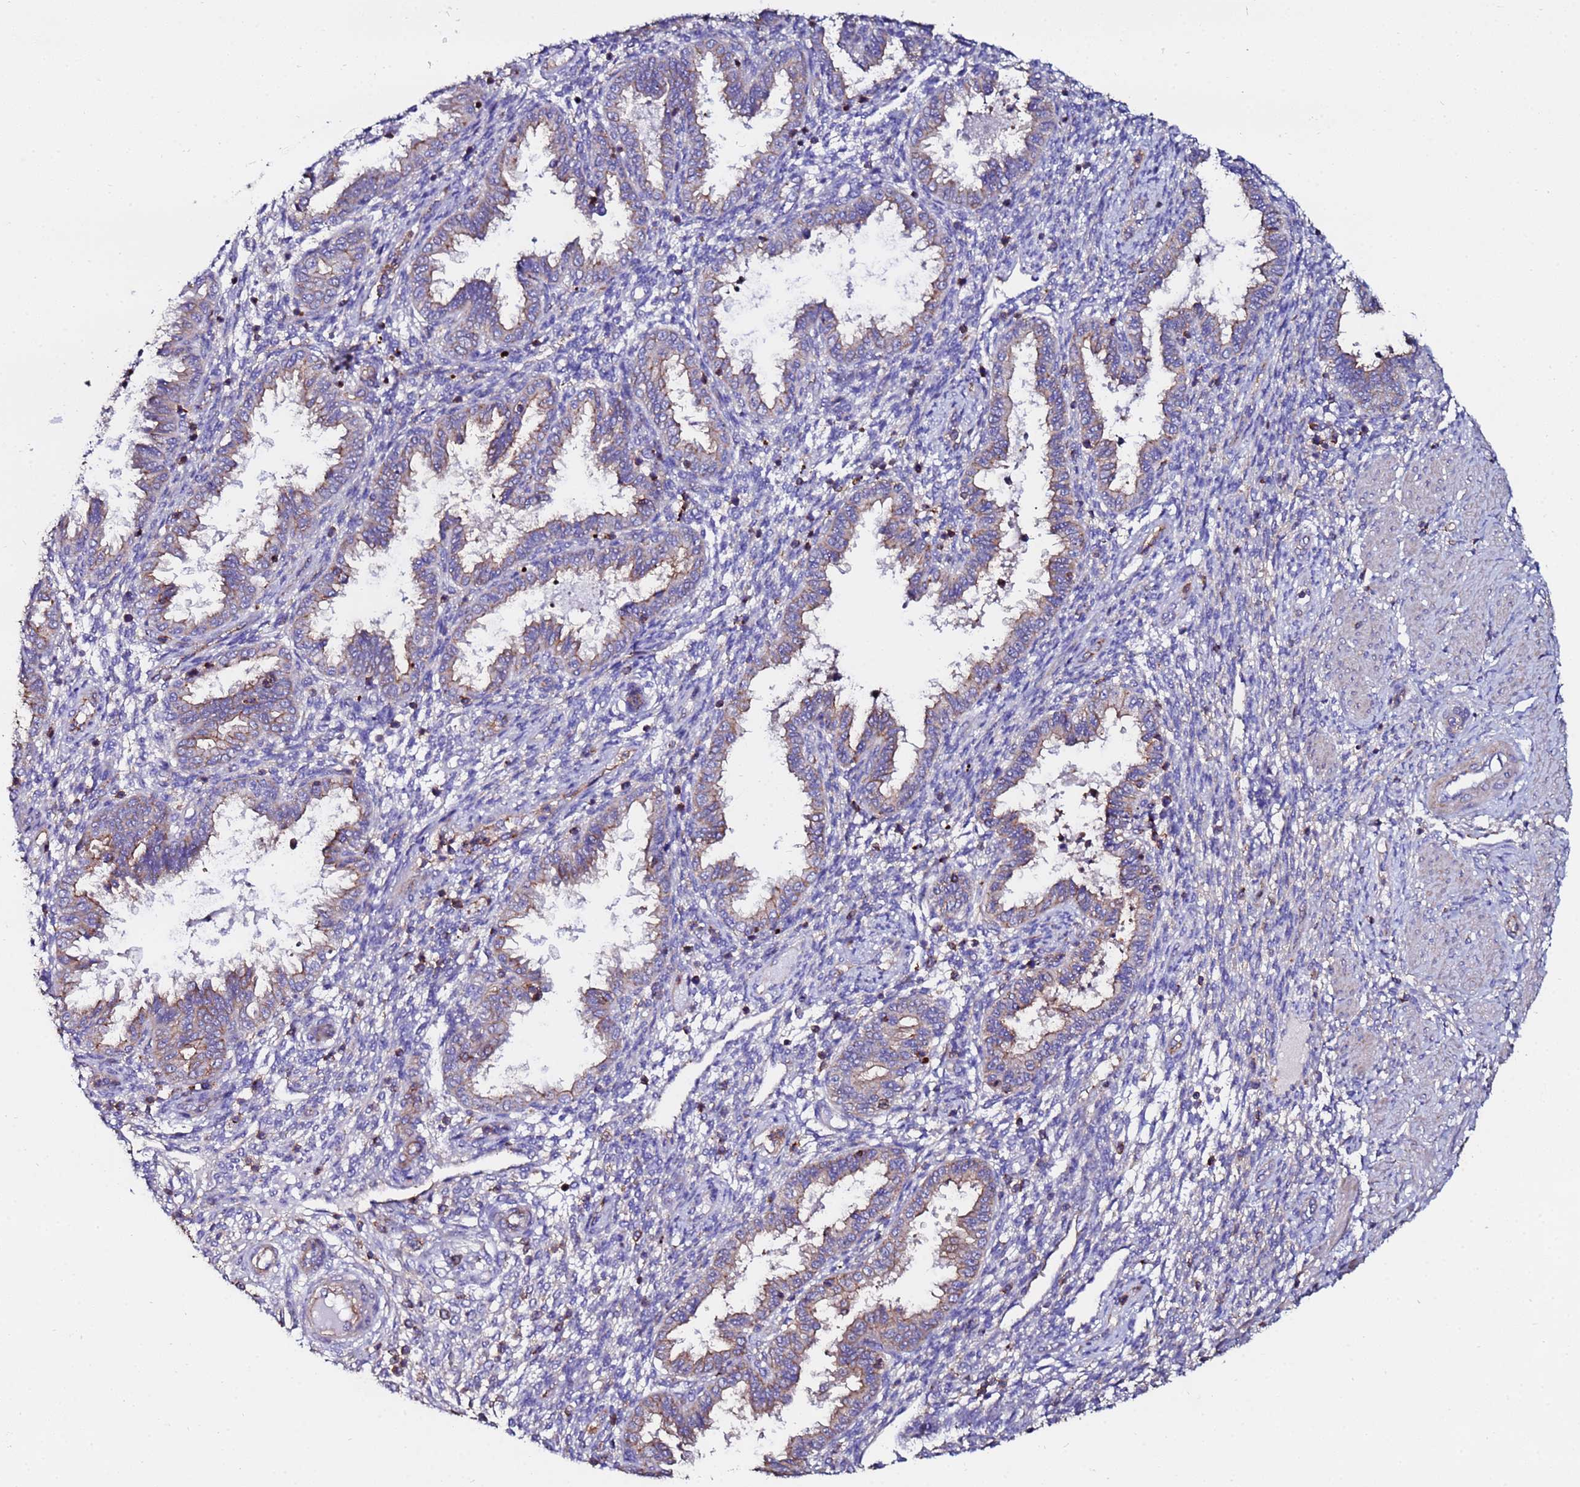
{"staining": {"intensity": "negative", "quantity": "none", "location": "none"}, "tissue": "endometrium", "cell_type": "Cells in endometrial stroma", "image_type": "normal", "snomed": [{"axis": "morphology", "description": "Normal tissue, NOS"}, {"axis": "topography", "description": "Endometrium"}], "caption": "This is a photomicrograph of IHC staining of unremarkable endometrium, which shows no positivity in cells in endometrial stroma. (DAB (3,3'-diaminobenzidine) IHC, high magnification).", "gene": "POTEE", "patient": {"sex": "female", "age": 33}}